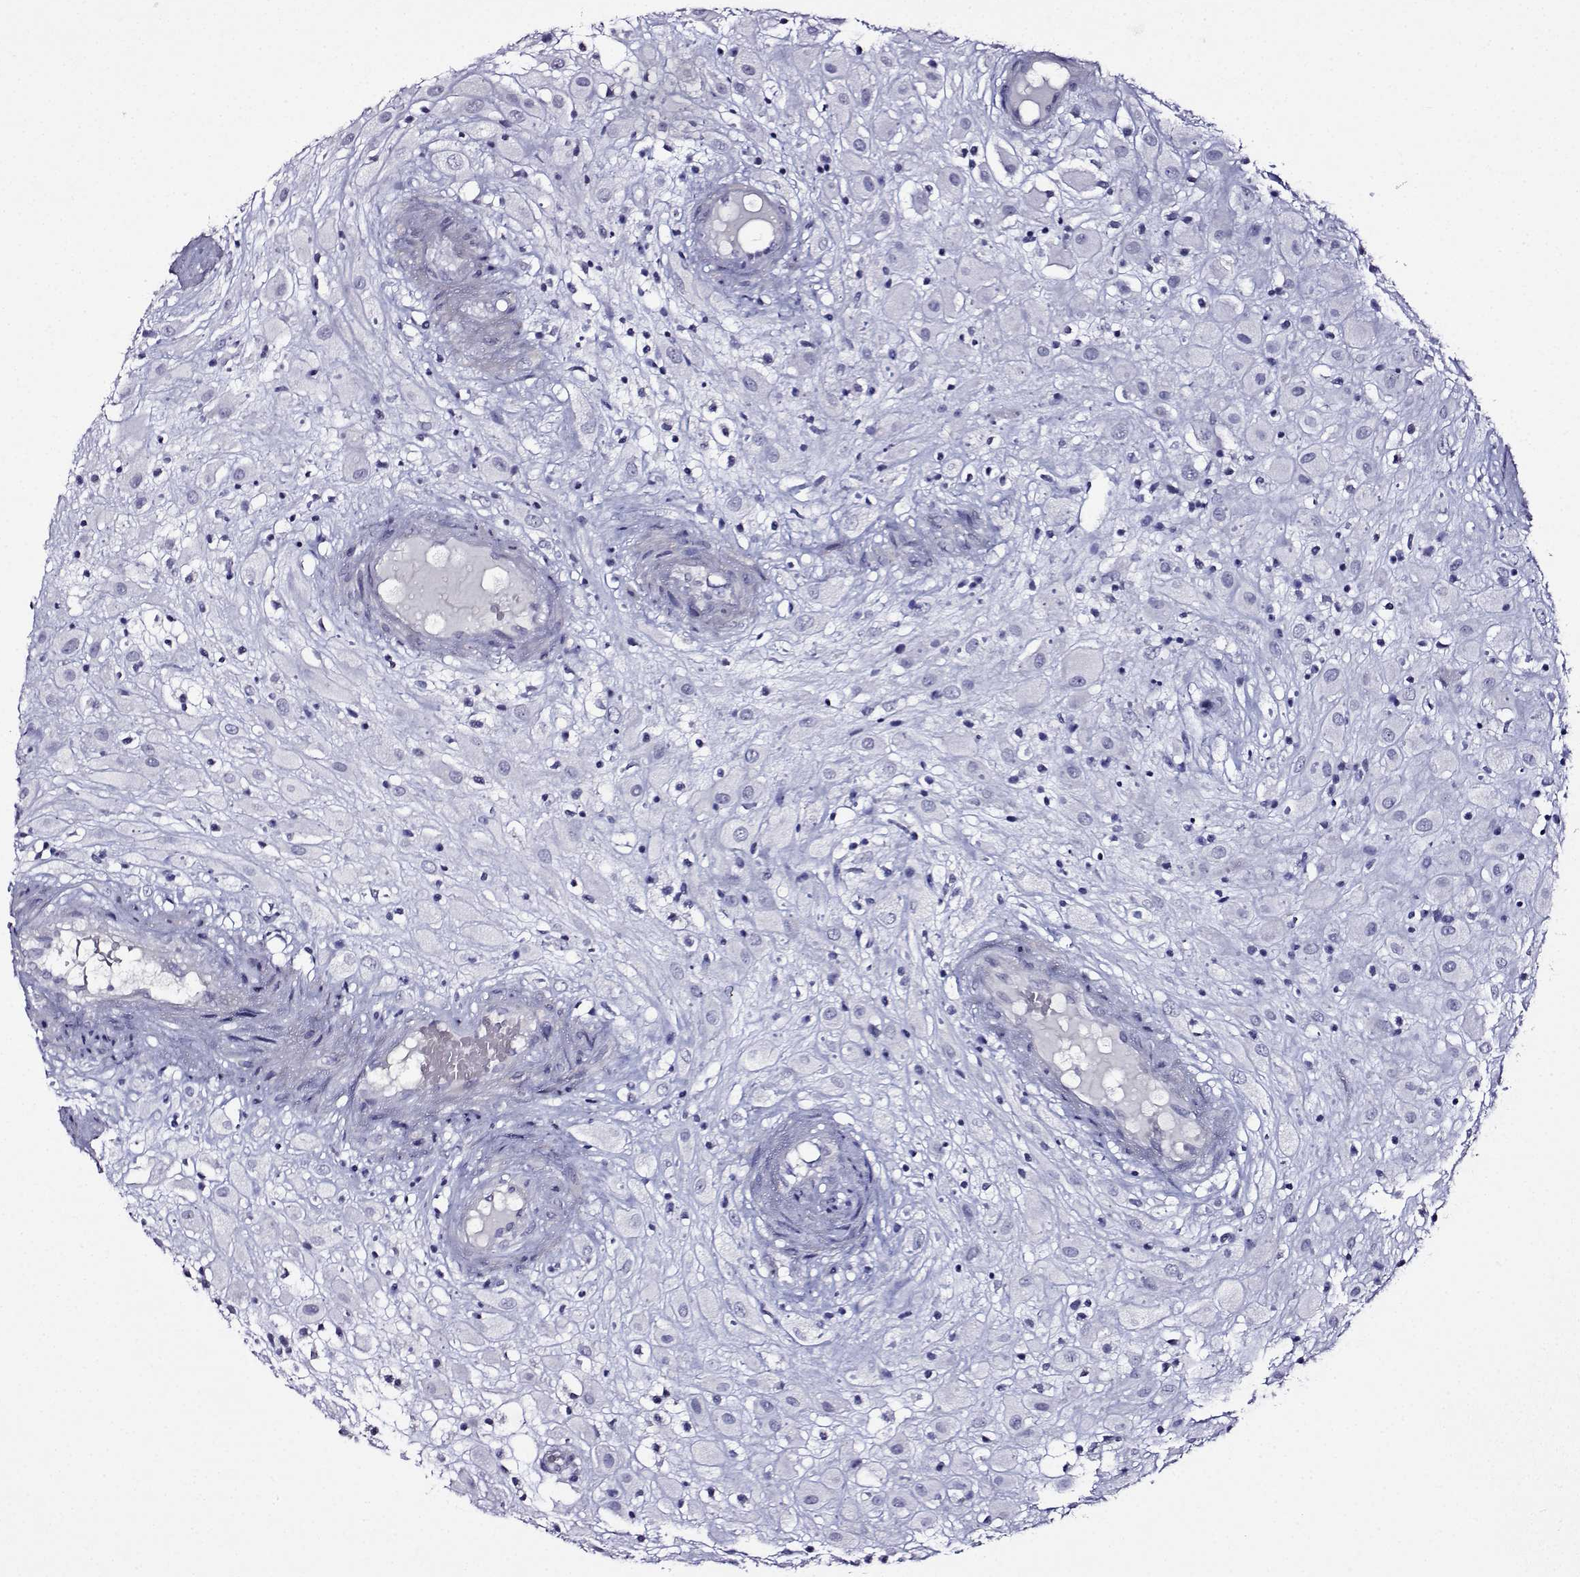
{"staining": {"intensity": "negative", "quantity": "none", "location": "none"}, "tissue": "placenta", "cell_type": "Decidual cells", "image_type": "normal", "snomed": [{"axis": "morphology", "description": "Normal tissue, NOS"}, {"axis": "topography", "description": "Placenta"}], "caption": "Immunohistochemistry photomicrograph of normal human placenta stained for a protein (brown), which demonstrates no staining in decidual cells.", "gene": "FBXO24", "patient": {"sex": "female", "age": 24}}